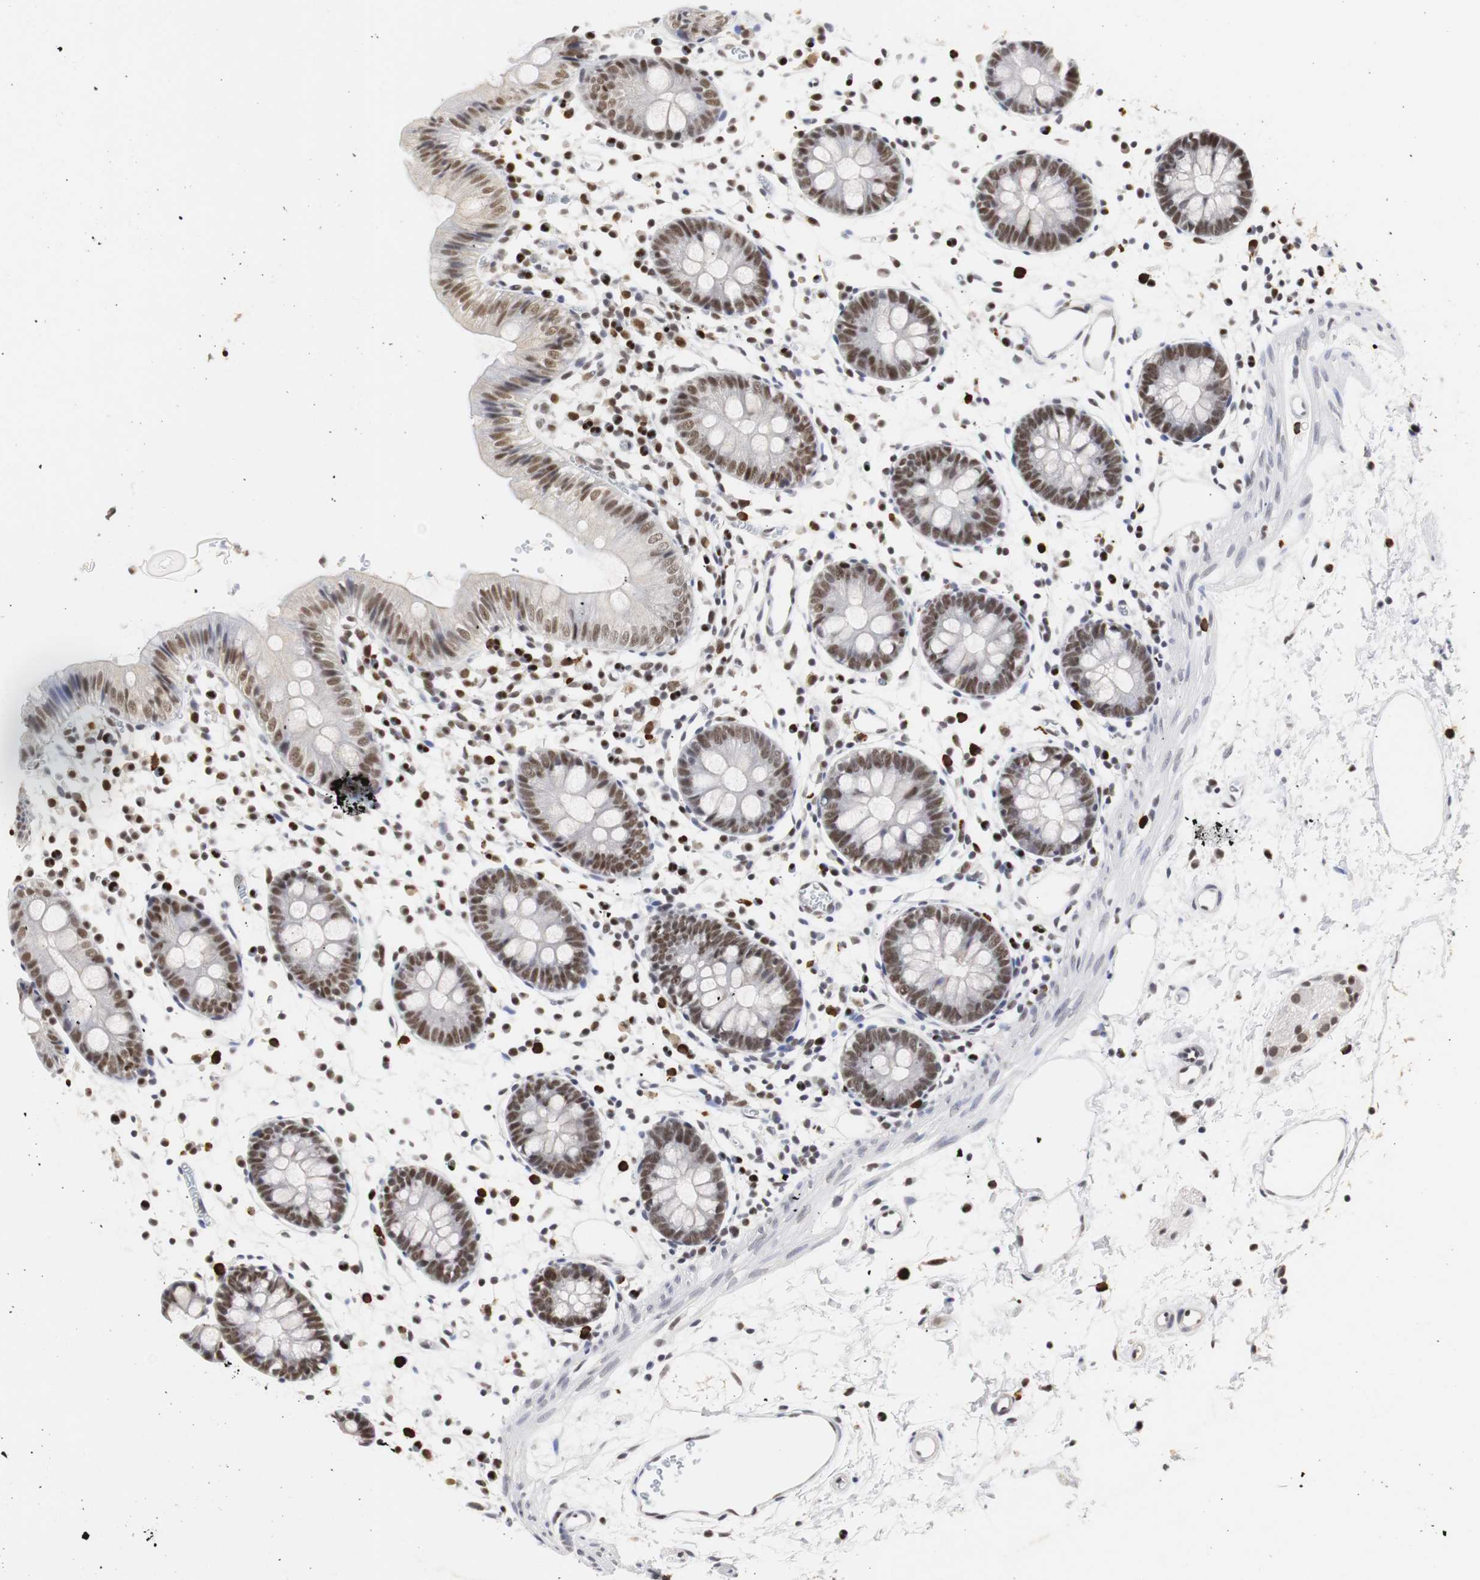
{"staining": {"intensity": "moderate", "quantity": "<25%", "location": "nuclear"}, "tissue": "colon", "cell_type": "Endothelial cells", "image_type": "normal", "snomed": [{"axis": "morphology", "description": "Normal tissue, NOS"}, {"axis": "morphology", "description": "Adenocarcinoma, NOS"}, {"axis": "topography", "description": "Colon"}, {"axis": "topography", "description": "Peripheral nerve tissue"}], "caption": "Immunohistochemical staining of unremarkable human colon reveals moderate nuclear protein staining in approximately <25% of endothelial cells. Using DAB (brown) and hematoxylin (blue) stains, captured at high magnification using brightfield microscopy.", "gene": "ZFC3H1", "patient": {"sex": "male", "age": 14}}